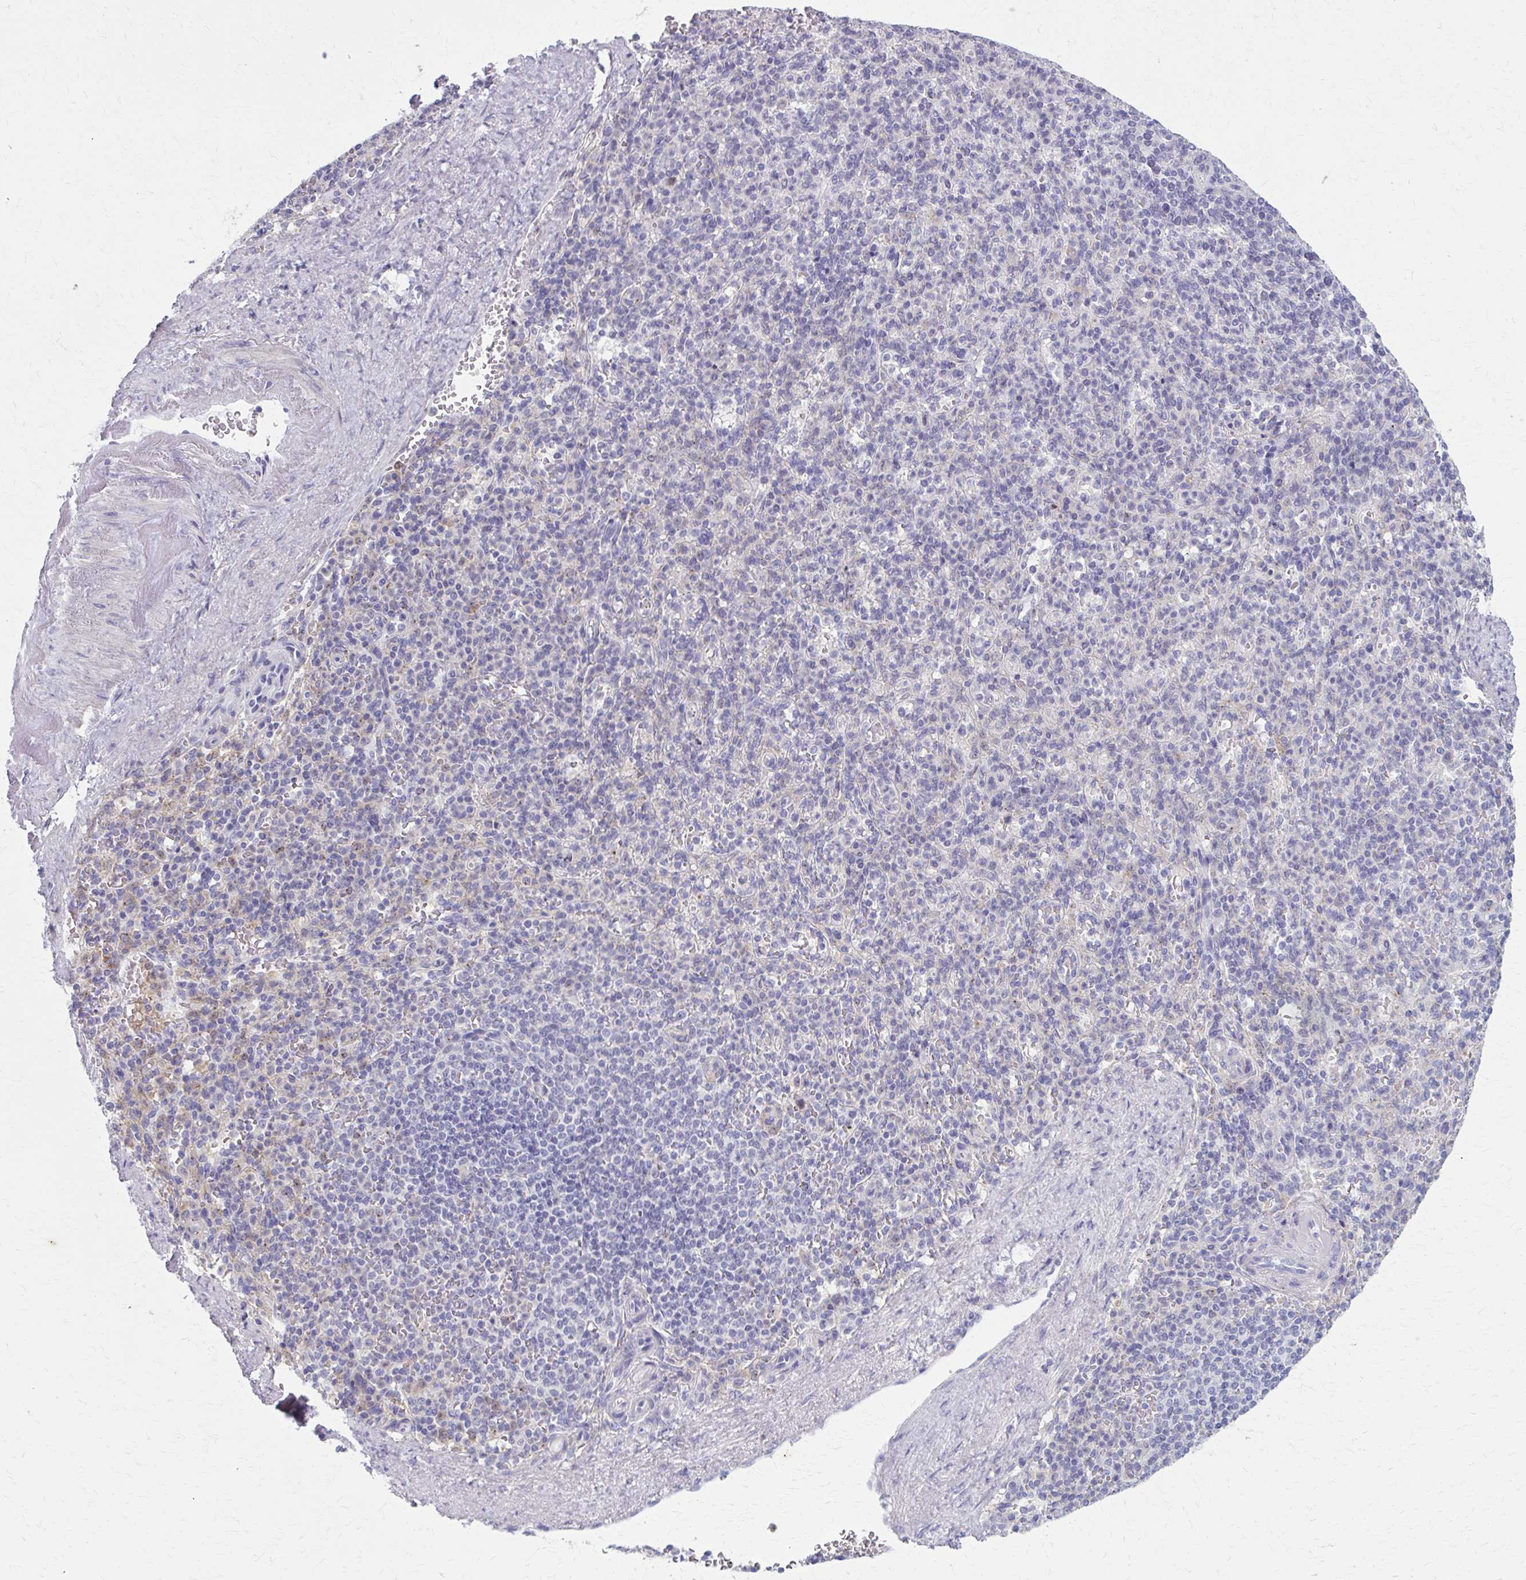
{"staining": {"intensity": "strong", "quantity": "<25%", "location": "cytoplasmic/membranous"}, "tissue": "spleen", "cell_type": "Cells in red pulp", "image_type": "normal", "snomed": [{"axis": "morphology", "description": "Normal tissue, NOS"}, {"axis": "topography", "description": "Spleen"}], "caption": "The image reveals staining of benign spleen, revealing strong cytoplasmic/membranous protein expression (brown color) within cells in red pulp.", "gene": "CARD9", "patient": {"sex": "female", "age": 74}}